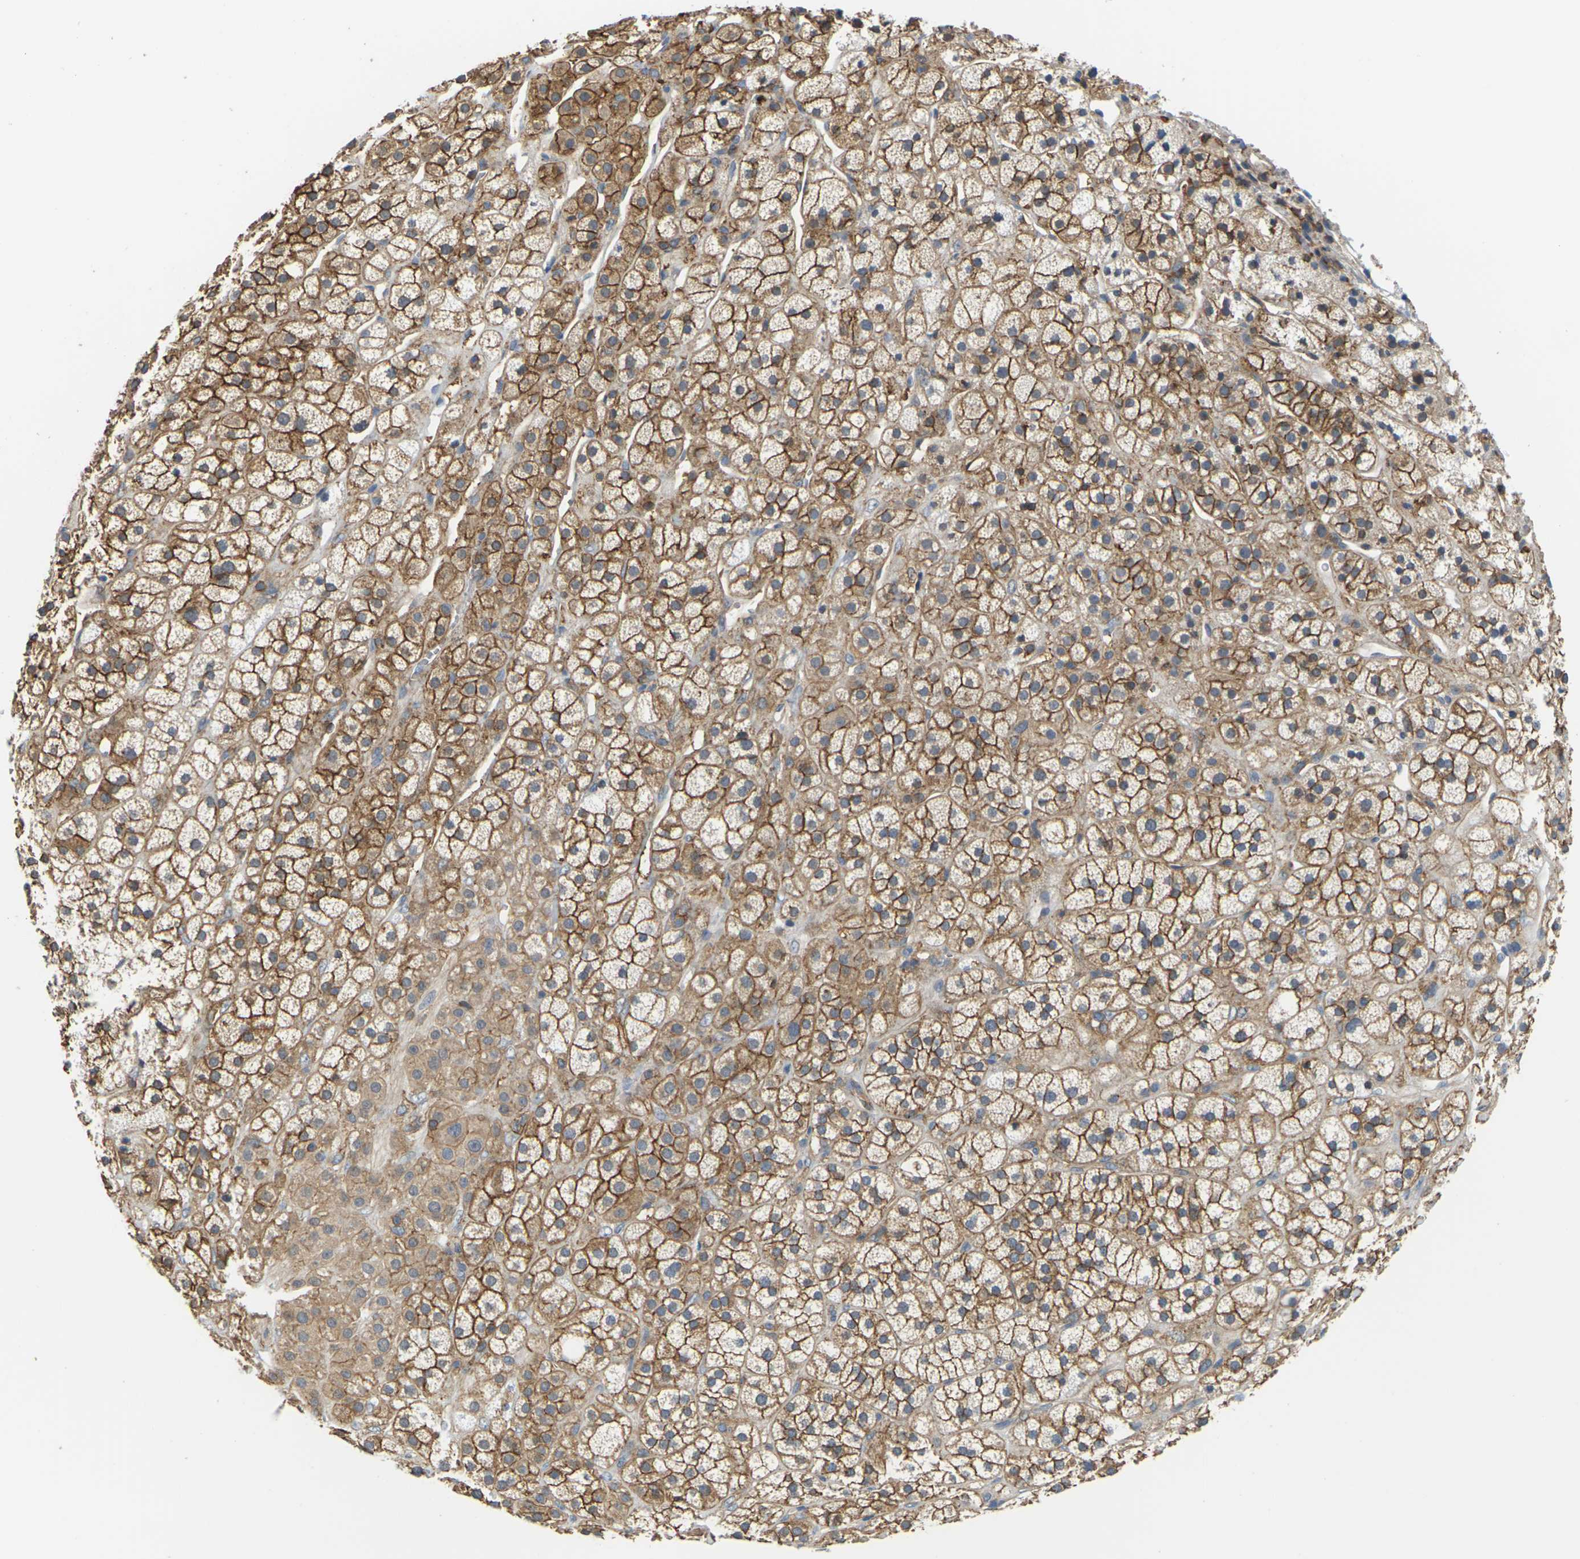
{"staining": {"intensity": "moderate", "quantity": ">75%", "location": "cytoplasmic/membranous"}, "tissue": "adrenal gland", "cell_type": "Glandular cells", "image_type": "normal", "snomed": [{"axis": "morphology", "description": "Normal tissue, NOS"}, {"axis": "topography", "description": "Adrenal gland"}], "caption": "Glandular cells exhibit medium levels of moderate cytoplasmic/membranous staining in about >75% of cells in unremarkable adrenal gland.", "gene": "IQGAP1", "patient": {"sex": "male", "age": 56}}